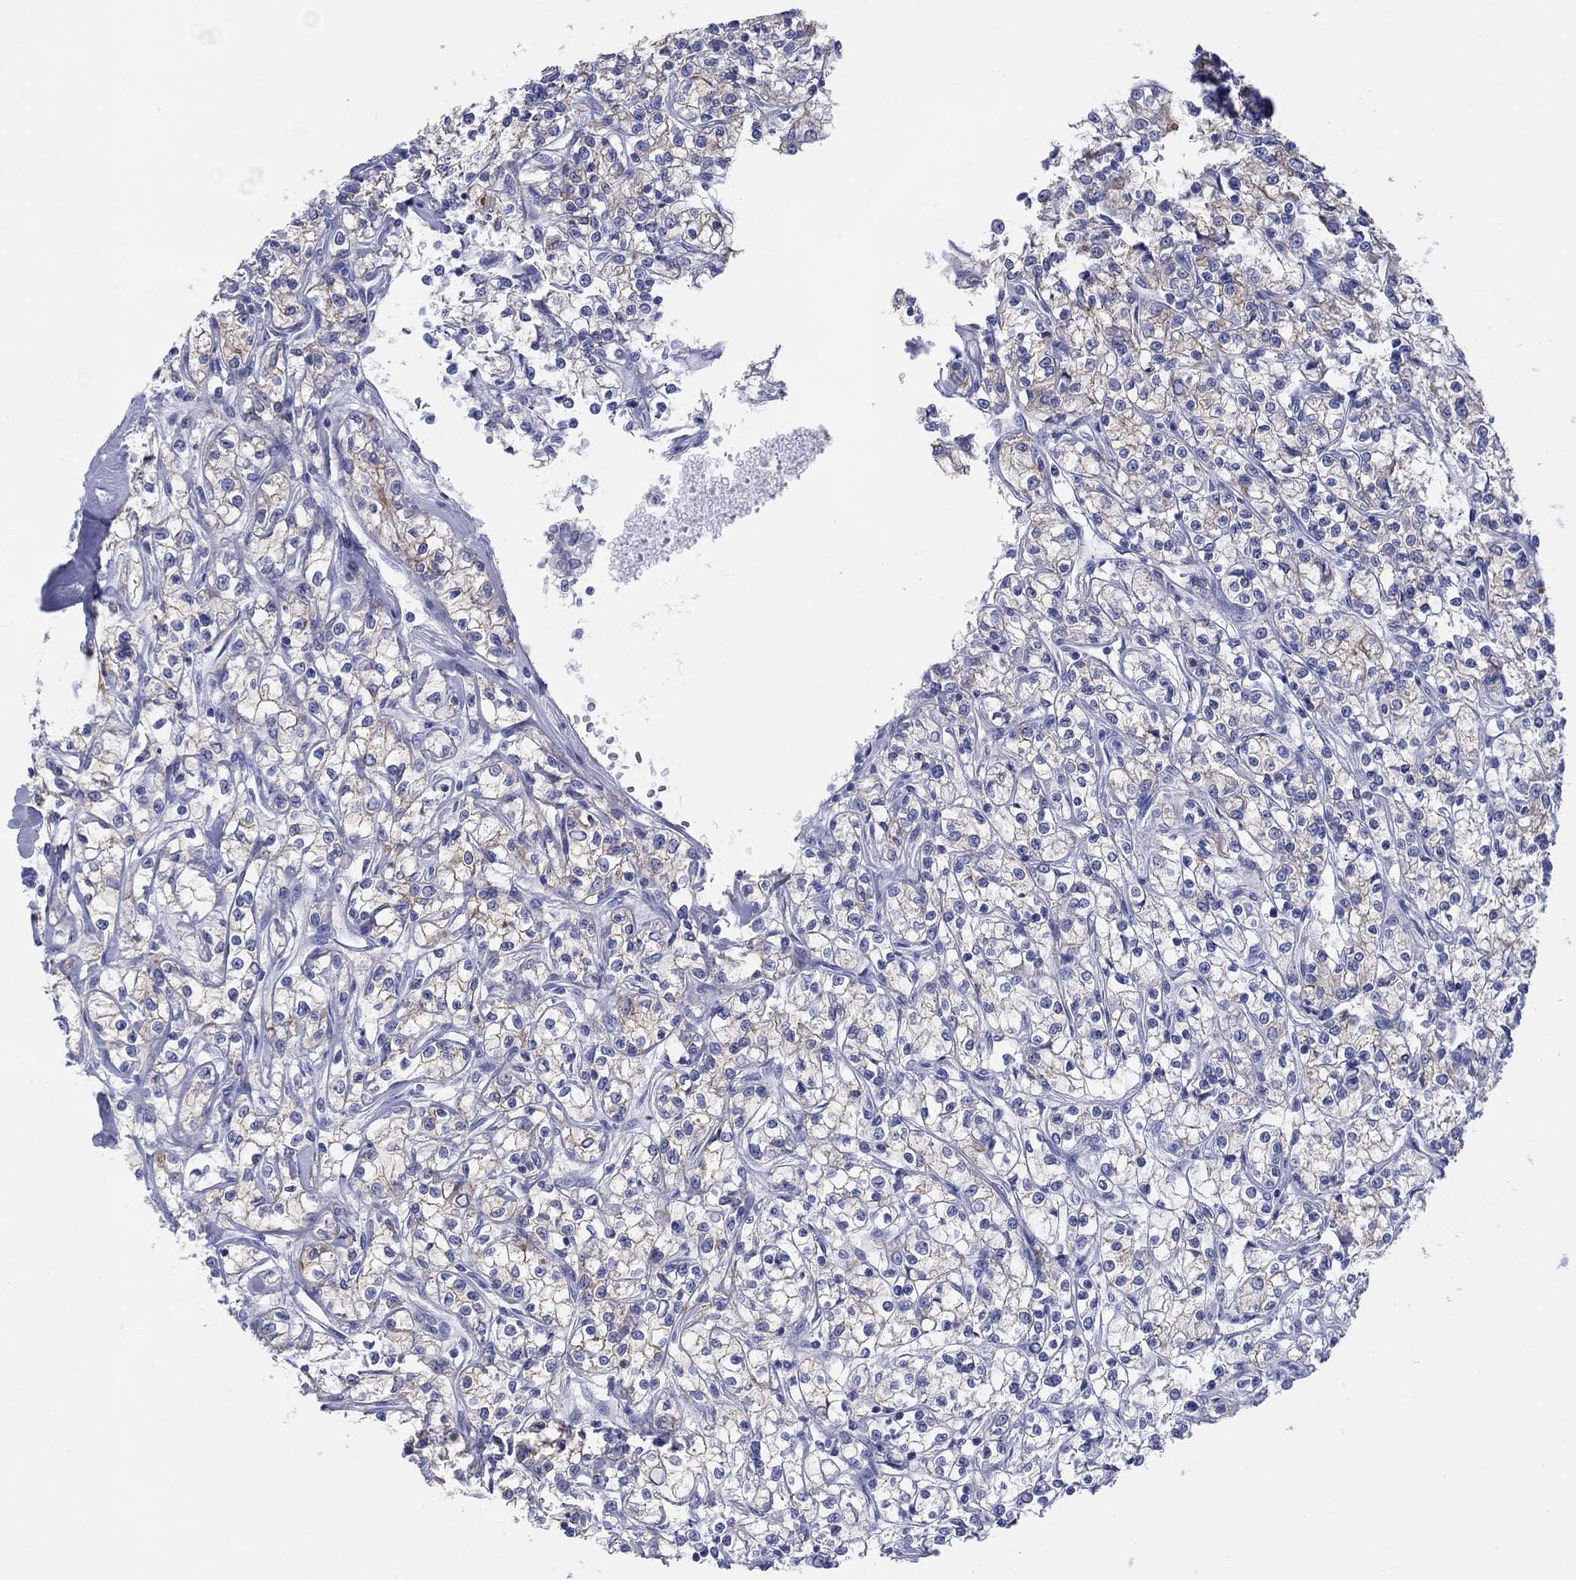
{"staining": {"intensity": "moderate", "quantity": "<25%", "location": "cytoplasmic/membranous"}, "tissue": "renal cancer", "cell_type": "Tumor cells", "image_type": "cancer", "snomed": [{"axis": "morphology", "description": "Adenocarcinoma, NOS"}, {"axis": "topography", "description": "Kidney"}], "caption": "Immunohistochemistry (IHC) staining of adenocarcinoma (renal), which exhibits low levels of moderate cytoplasmic/membranous expression in approximately <25% of tumor cells indicating moderate cytoplasmic/membranous protein staining. The staining was performed using DAB (3,3'-diaminobenzidine) (brown) for protein detection and nuclei were counterstained in hematoxylin (blue).", "gene": "ATP1B1", "patient": {"sex": "female", "age": 59}}